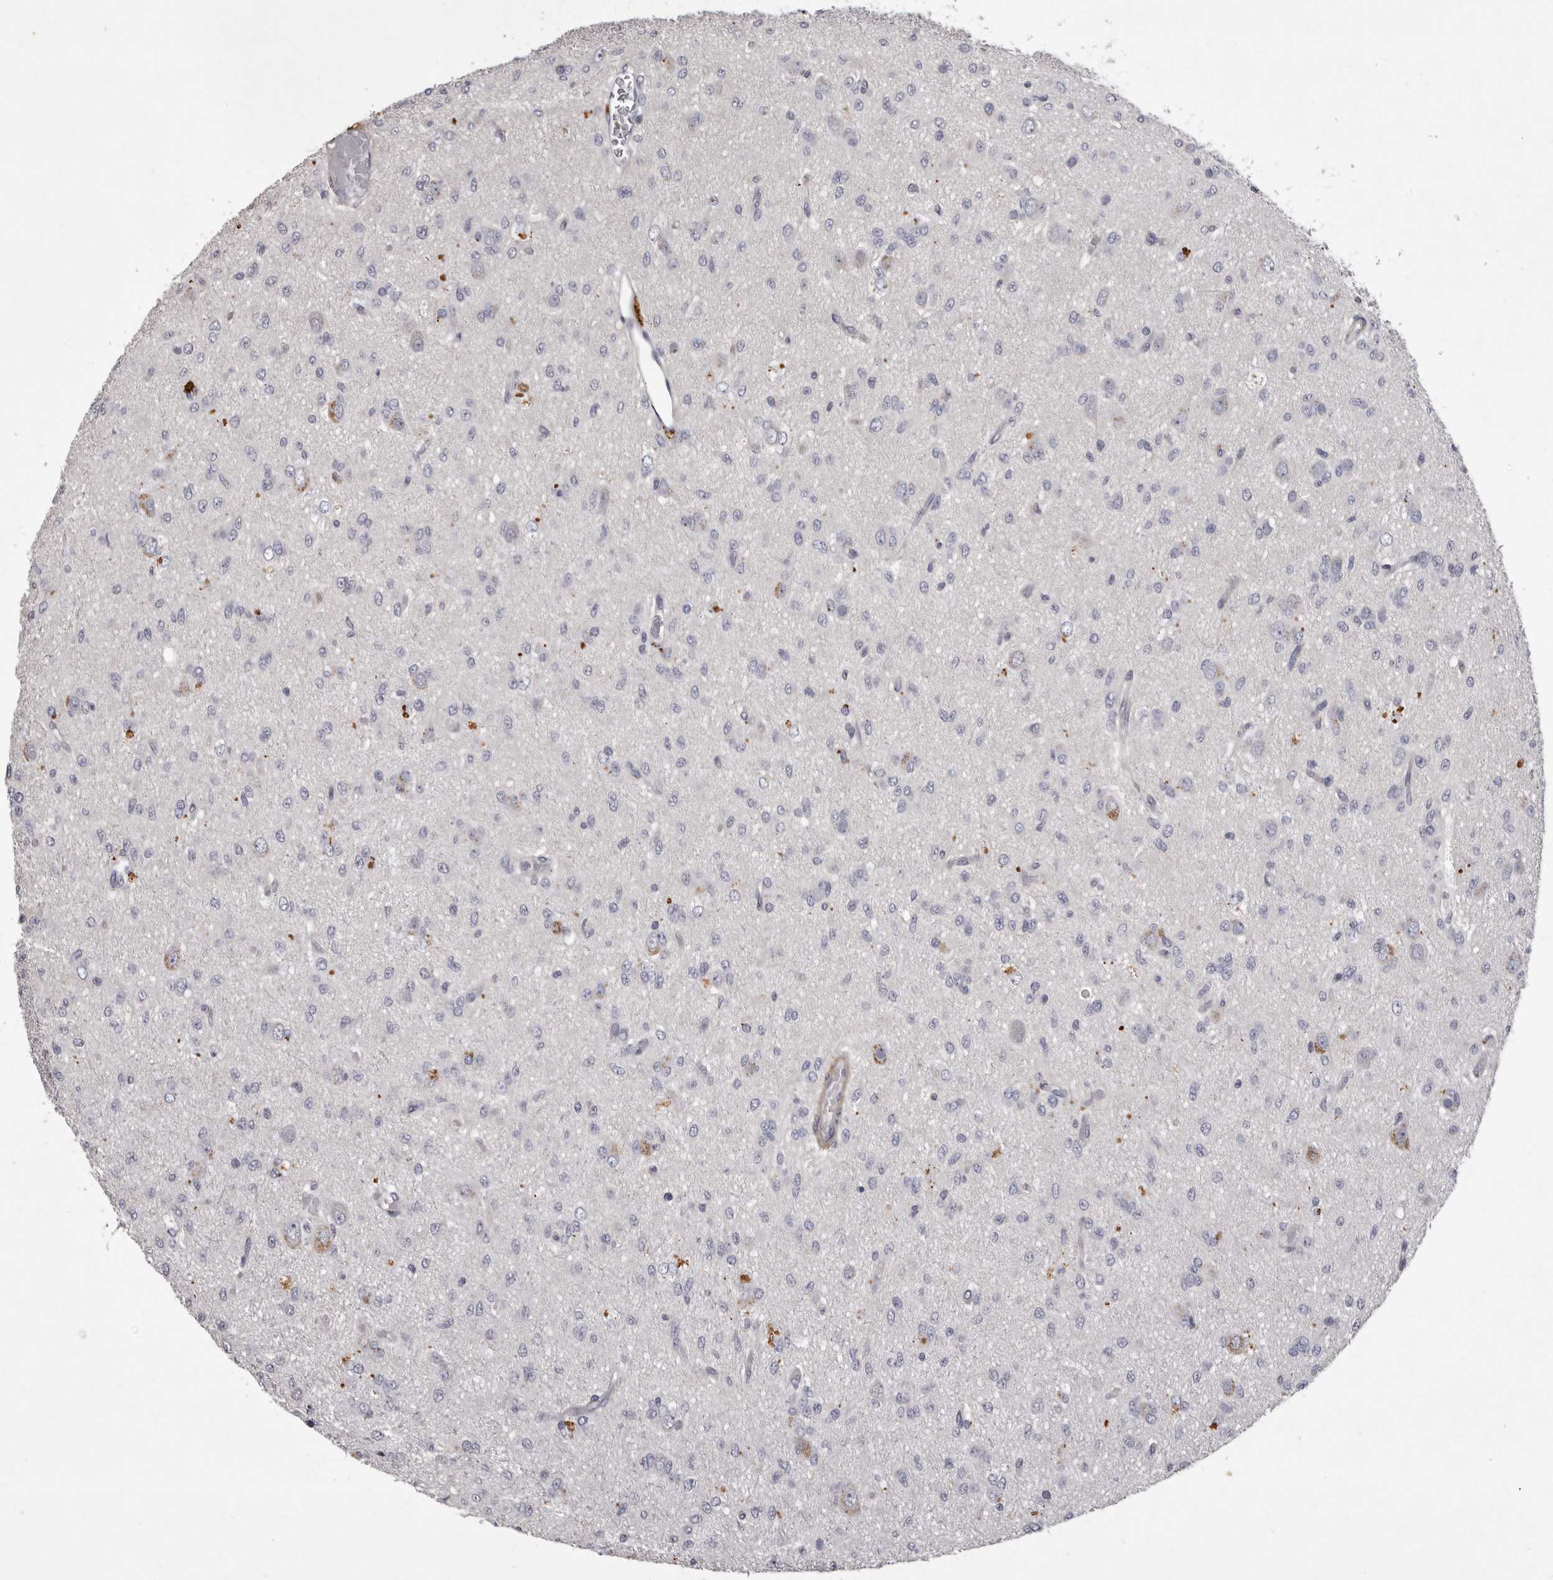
{"staining": {"intensity": "negative", "quantity": "none", "location": "none"}, "tissue": "glioma", "cell_type": "Tumor cells", "image_type": "cancer", "snomed": [{"axis": "morphology", "description": "Glioma, malignant, High grade"}, {"axis": "topography", "description": "Brain"}], "caption": "The image displays no significant positivity in tumor cells of malignant glioma (high-grade).", "gene": "NKAIN4", "patient": {"sex": "female", "age": 59}}